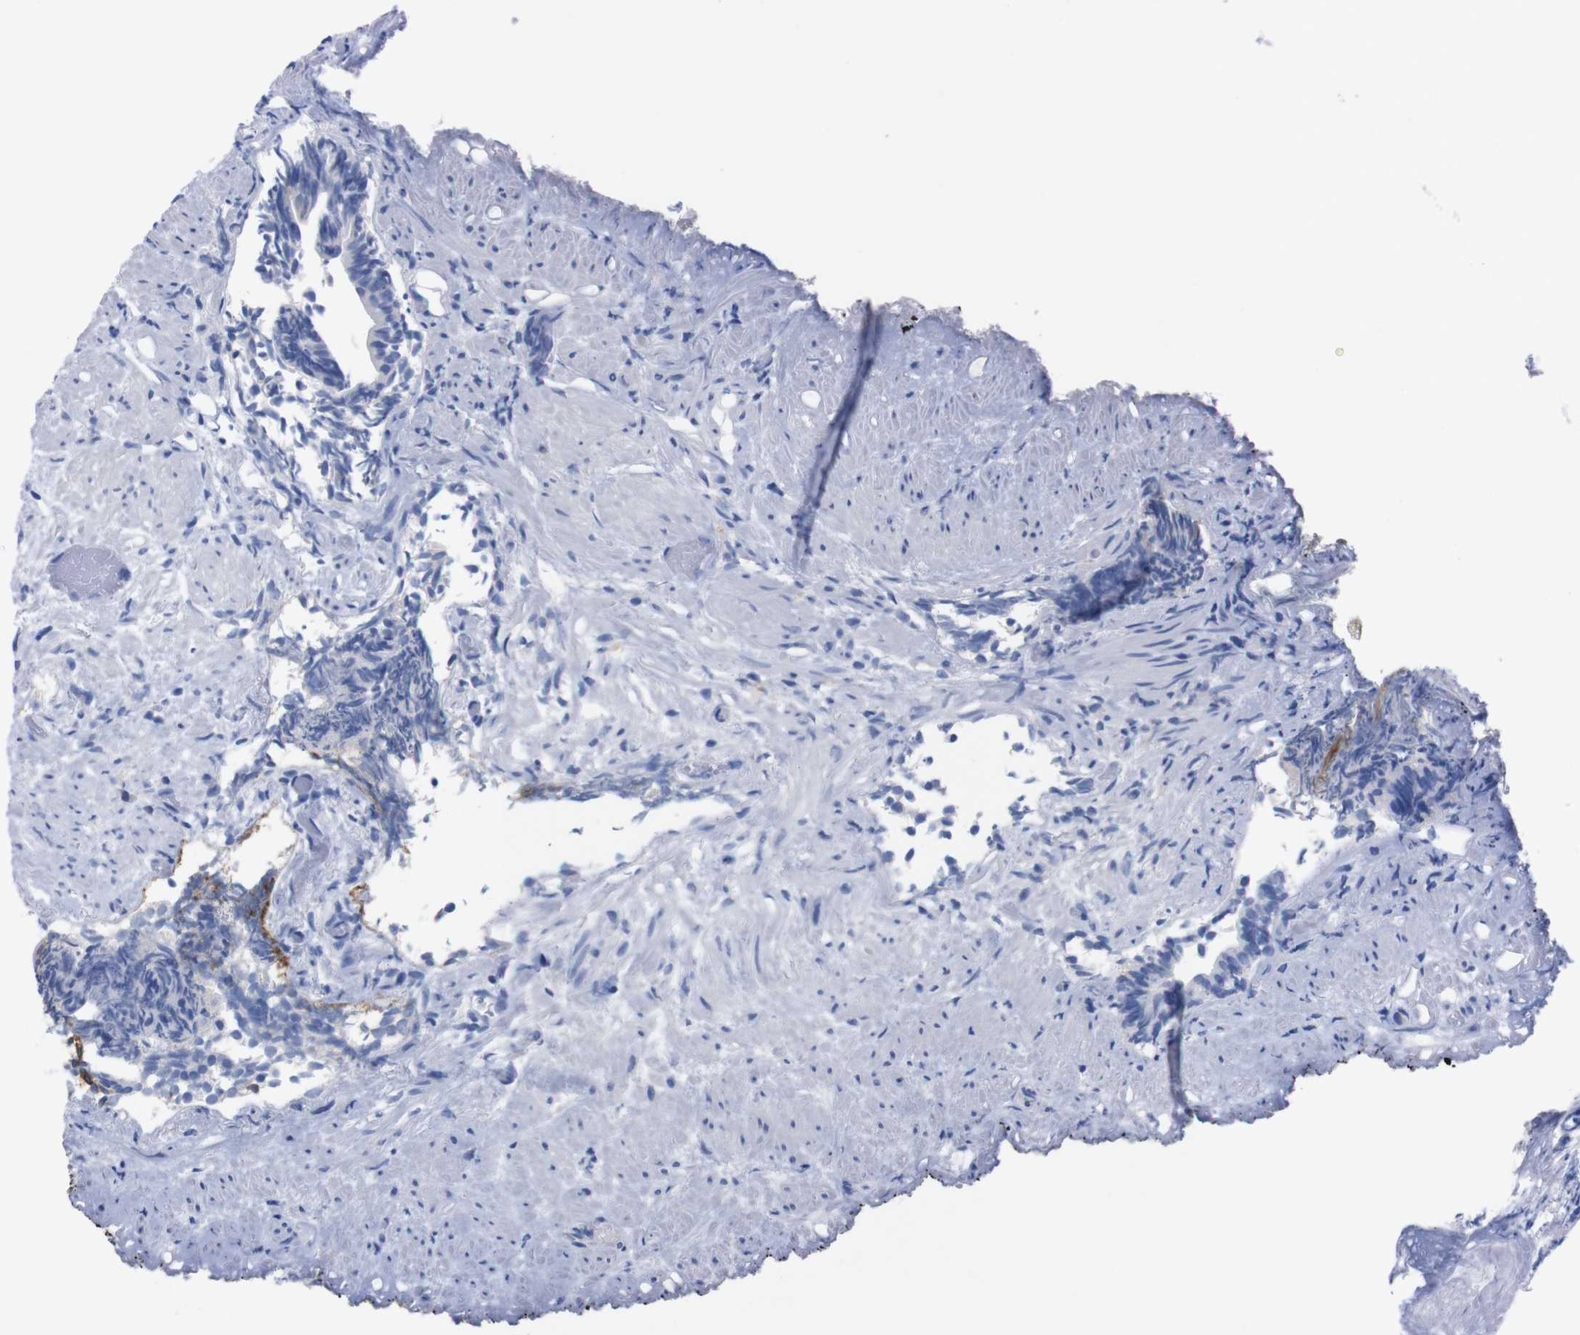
{"staining": {"intensity": "negative", "quantity": "none", "location": "none"}, "tissue": "prostate cancer", "cell_type": "Tumor cells", "image_type": "cancer", "snomed": [{"axis": "morphology", "description": "Adenocarcinoma, Low grade"}, {"axis": "topography", "description": "Prostate"}], "caption": "Immunohistochemical staining of human prostate cancer exhibits no significant positivity in tumor cells. Nuclei are stained in blue.", "gene": "TMEM243", "patient": {"sex": "male", "age": 89}}